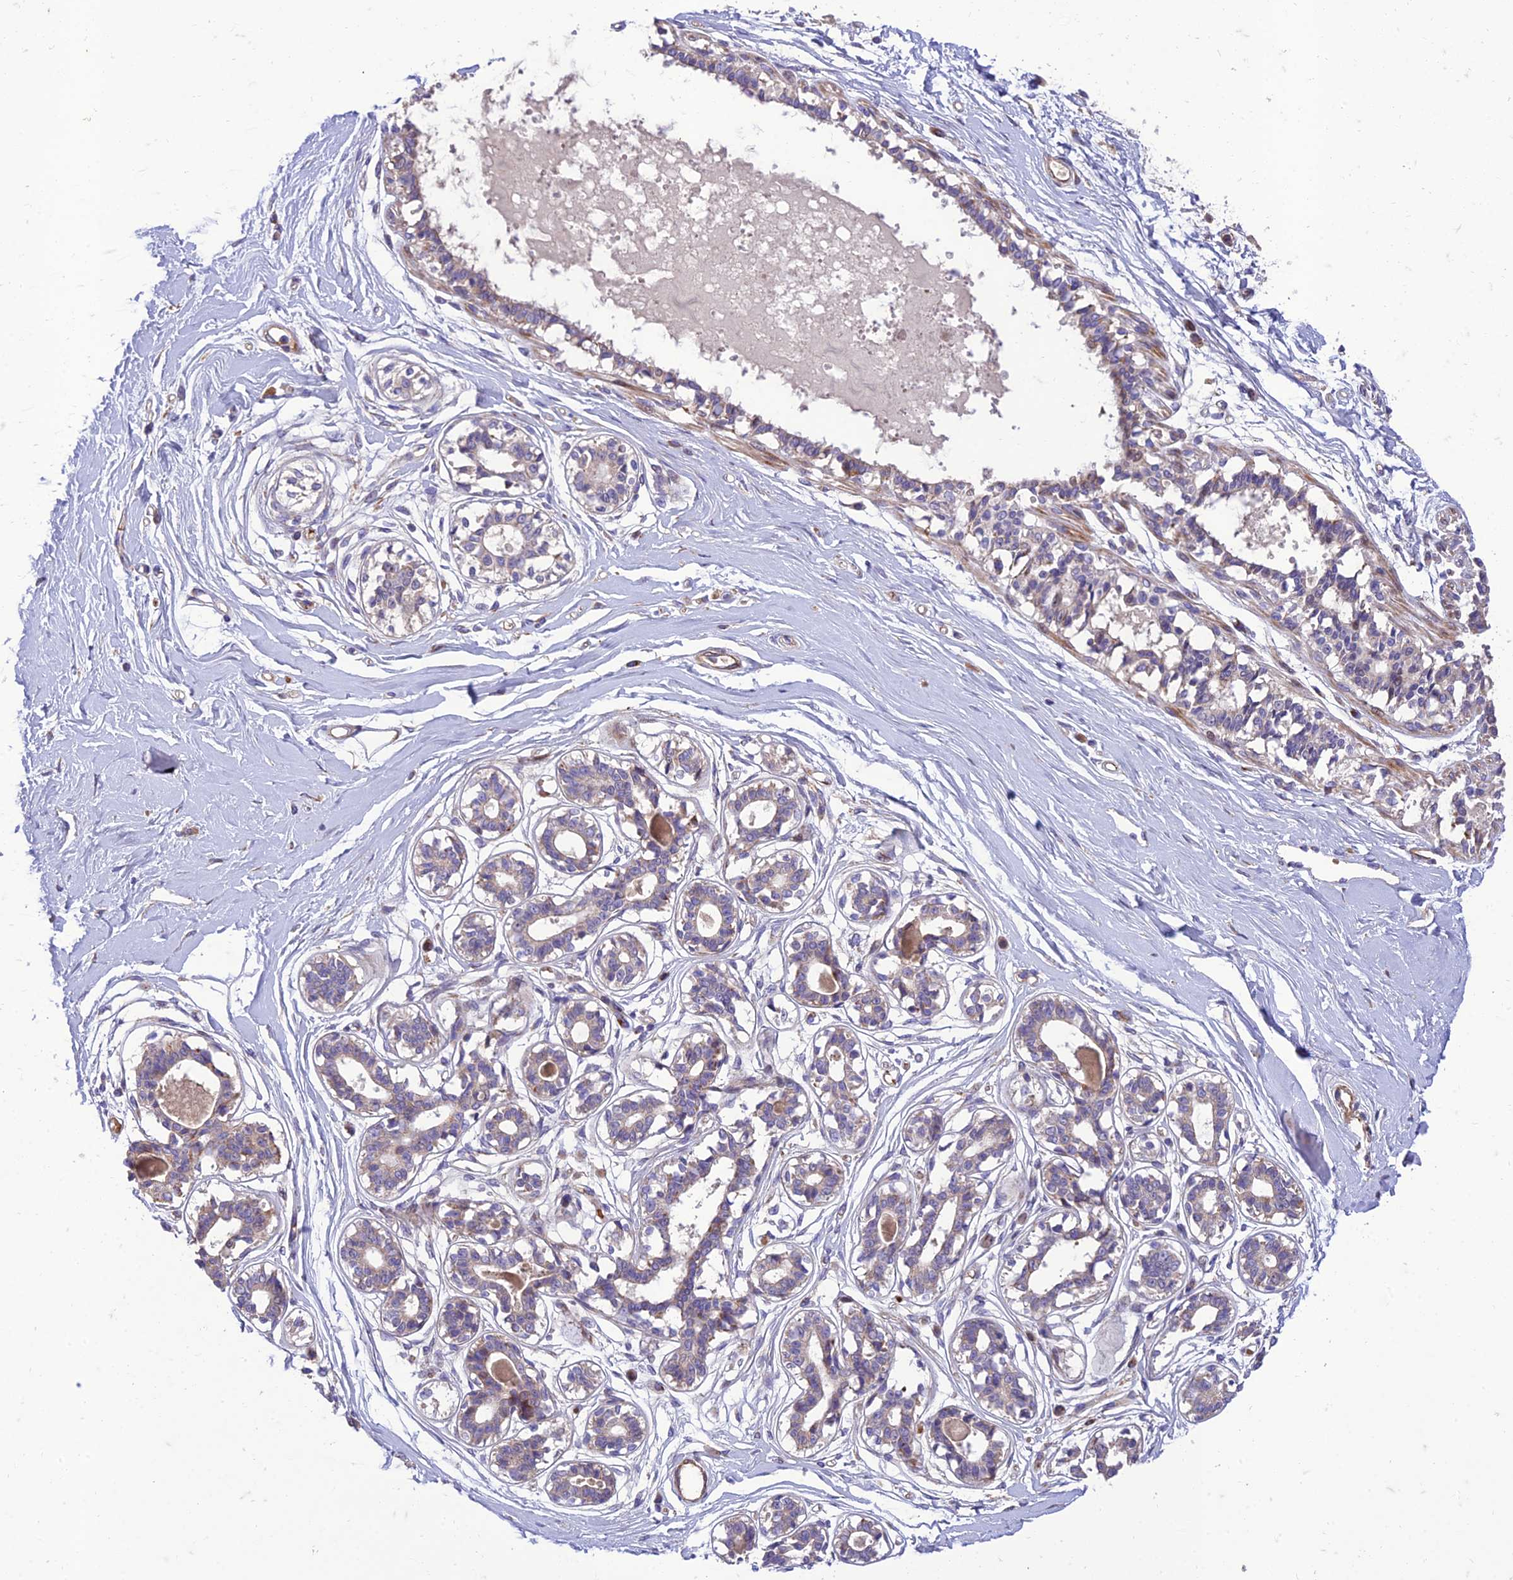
{"staining": {"intensity": "negative", "quantity": "none", "location": "none"}, "tissue": "breast", "cell_type": "Adipocytes", "image_type": "normal", "snomed": [{"axis": "morphology", "description": "Normal tissue, NOS"}, {"axis": "topography", "description": "Breast"}], "caption": "Breast stained for a protein using immunohistochemistry (IHC) displays no staining adipocytes.", "gene": "SEL1L3", "patient": {"sex": "female", "age": 45}}